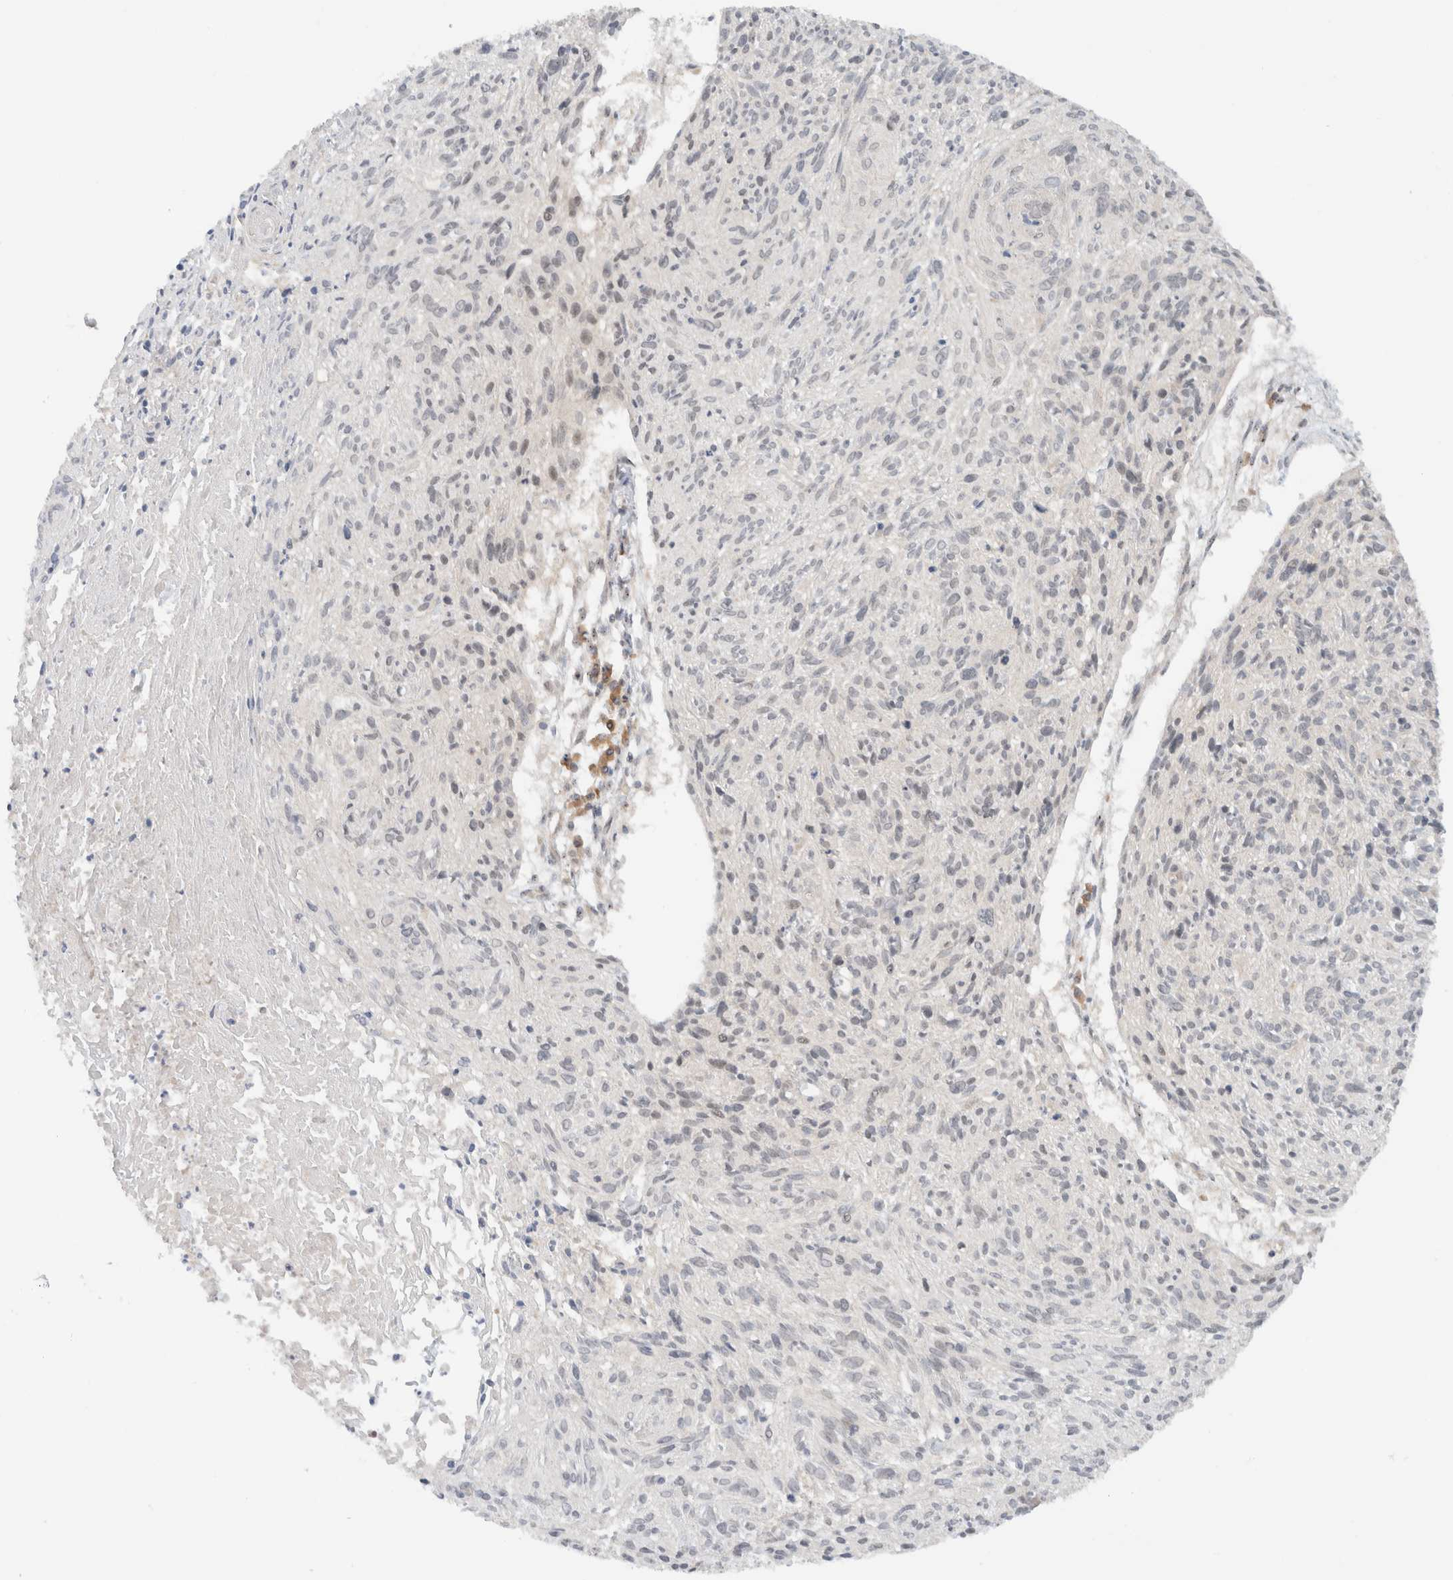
{"staining": {"intensity": "negative", "quantity": "none", "location": "none"}, "tissue": "cervical cancer", "cell_type": "Tumor cells", "image_type": "cancer", "snomed": [{"axis": "morphology", "description": "Squamous cell carcinoma, NOS"}, {"axis": "topography", "description": "Cervix"}], "caption": "A histopathology image of squamous cell carcinoma (cervical) stained for a protein exhibits no brown staining in tumor cells. The staining was performed using DAB (3,3'-diaminobenzidine) to visualize the protein expression in brown, while the nuclei were stained in blue with hematoxylin (Magnification: 20x).", "gene": "ARFGEF2", "patient": {"sex": "female", "age": 51}}